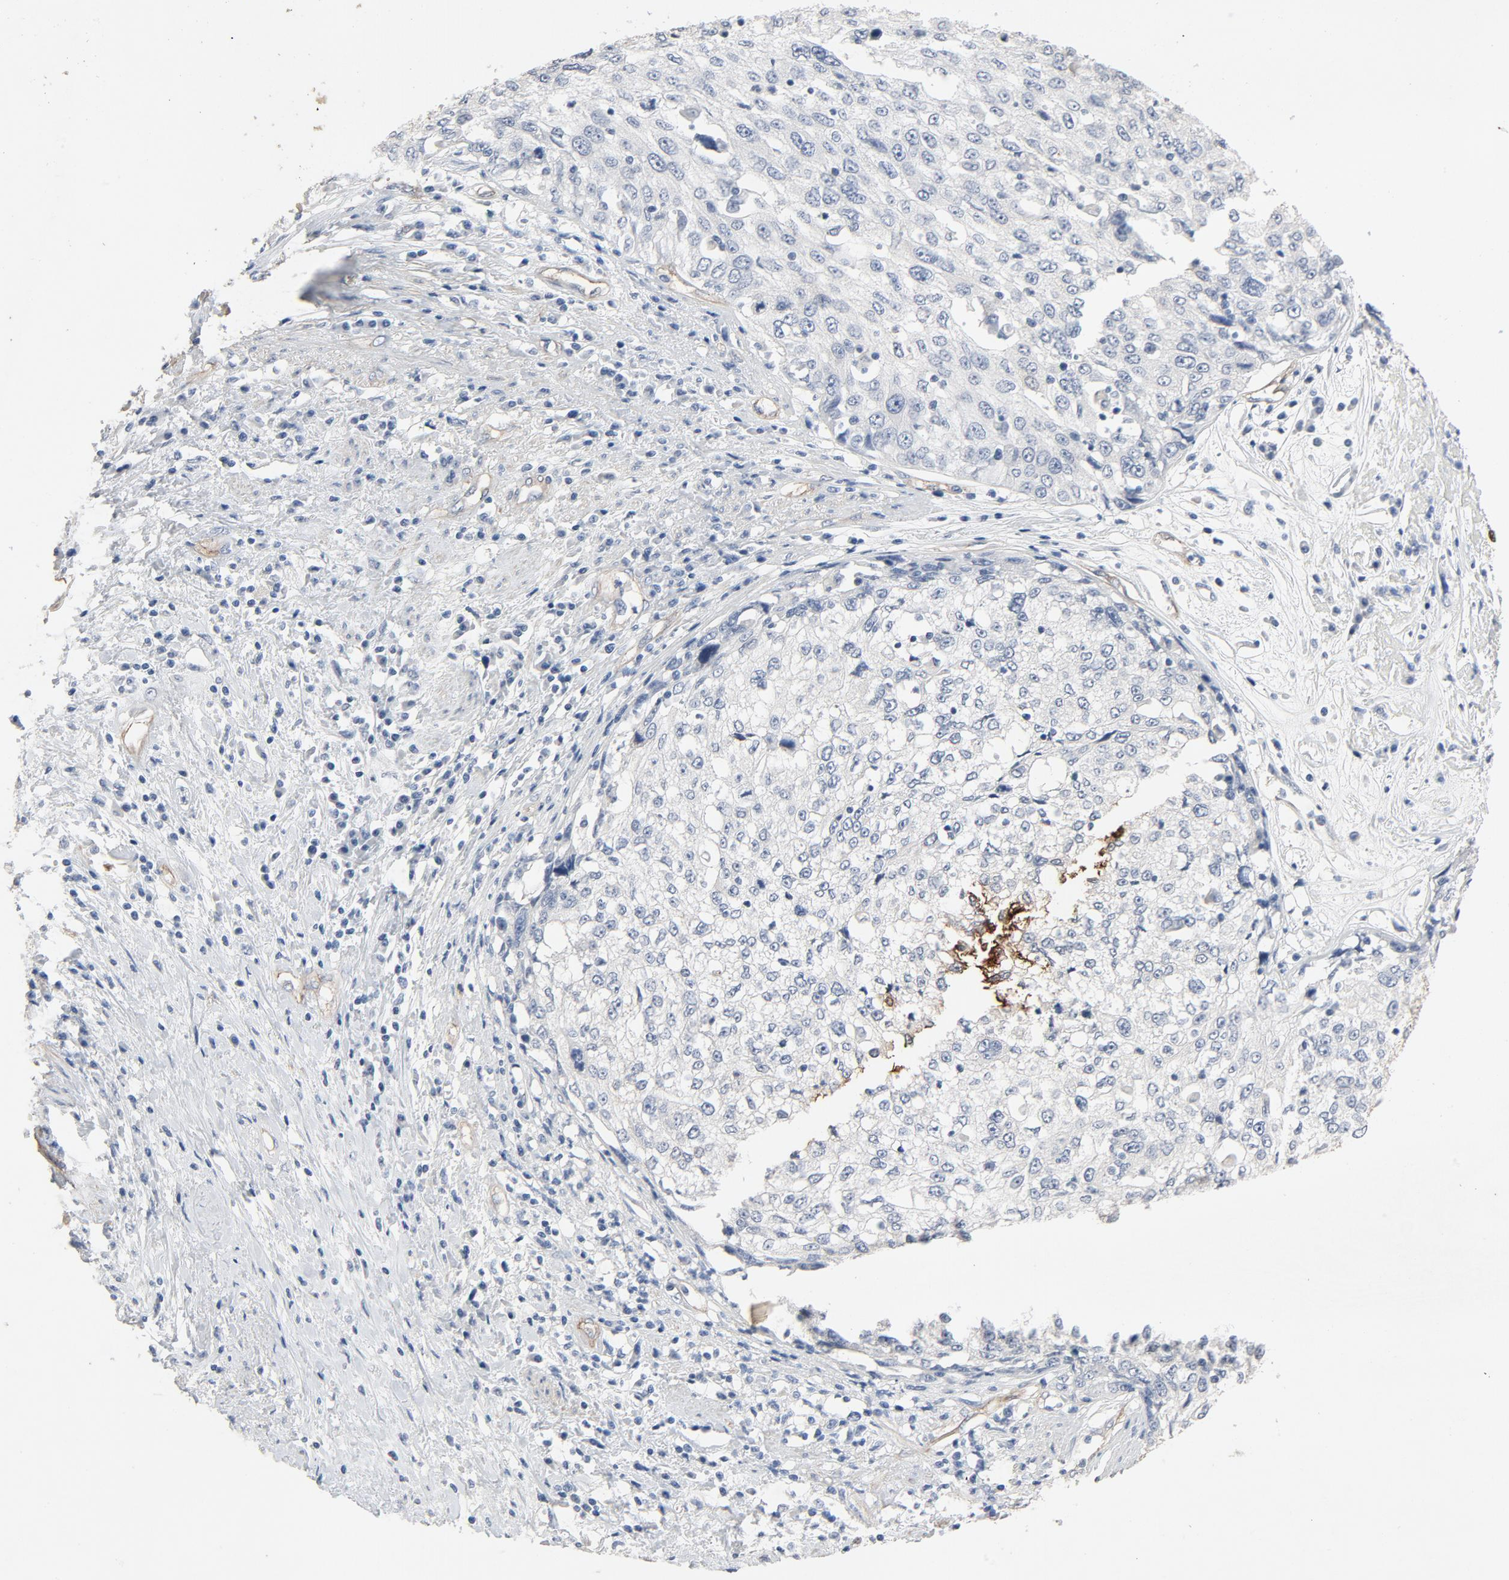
{"staining": {"intensity": "negative", "quantity": "none", "location": "none"}, "tissue": "cervical cancer", "cell_type": "Tumor cells", "image_type": "cancer", "snomed": [{"axis": "morphology", "description": "Squamous cell carcinoma, NOS"}, {"axis": "topography", "description": "Cervix"}], "caption": "This is a histopathology image of immunohistochemistry (IHC) staining of cervical cancer (squamous cell carcinoma), which shows no expression in tumor cells.", "gene": "KDR", "patient": {"sex": "female", "age": 57}}